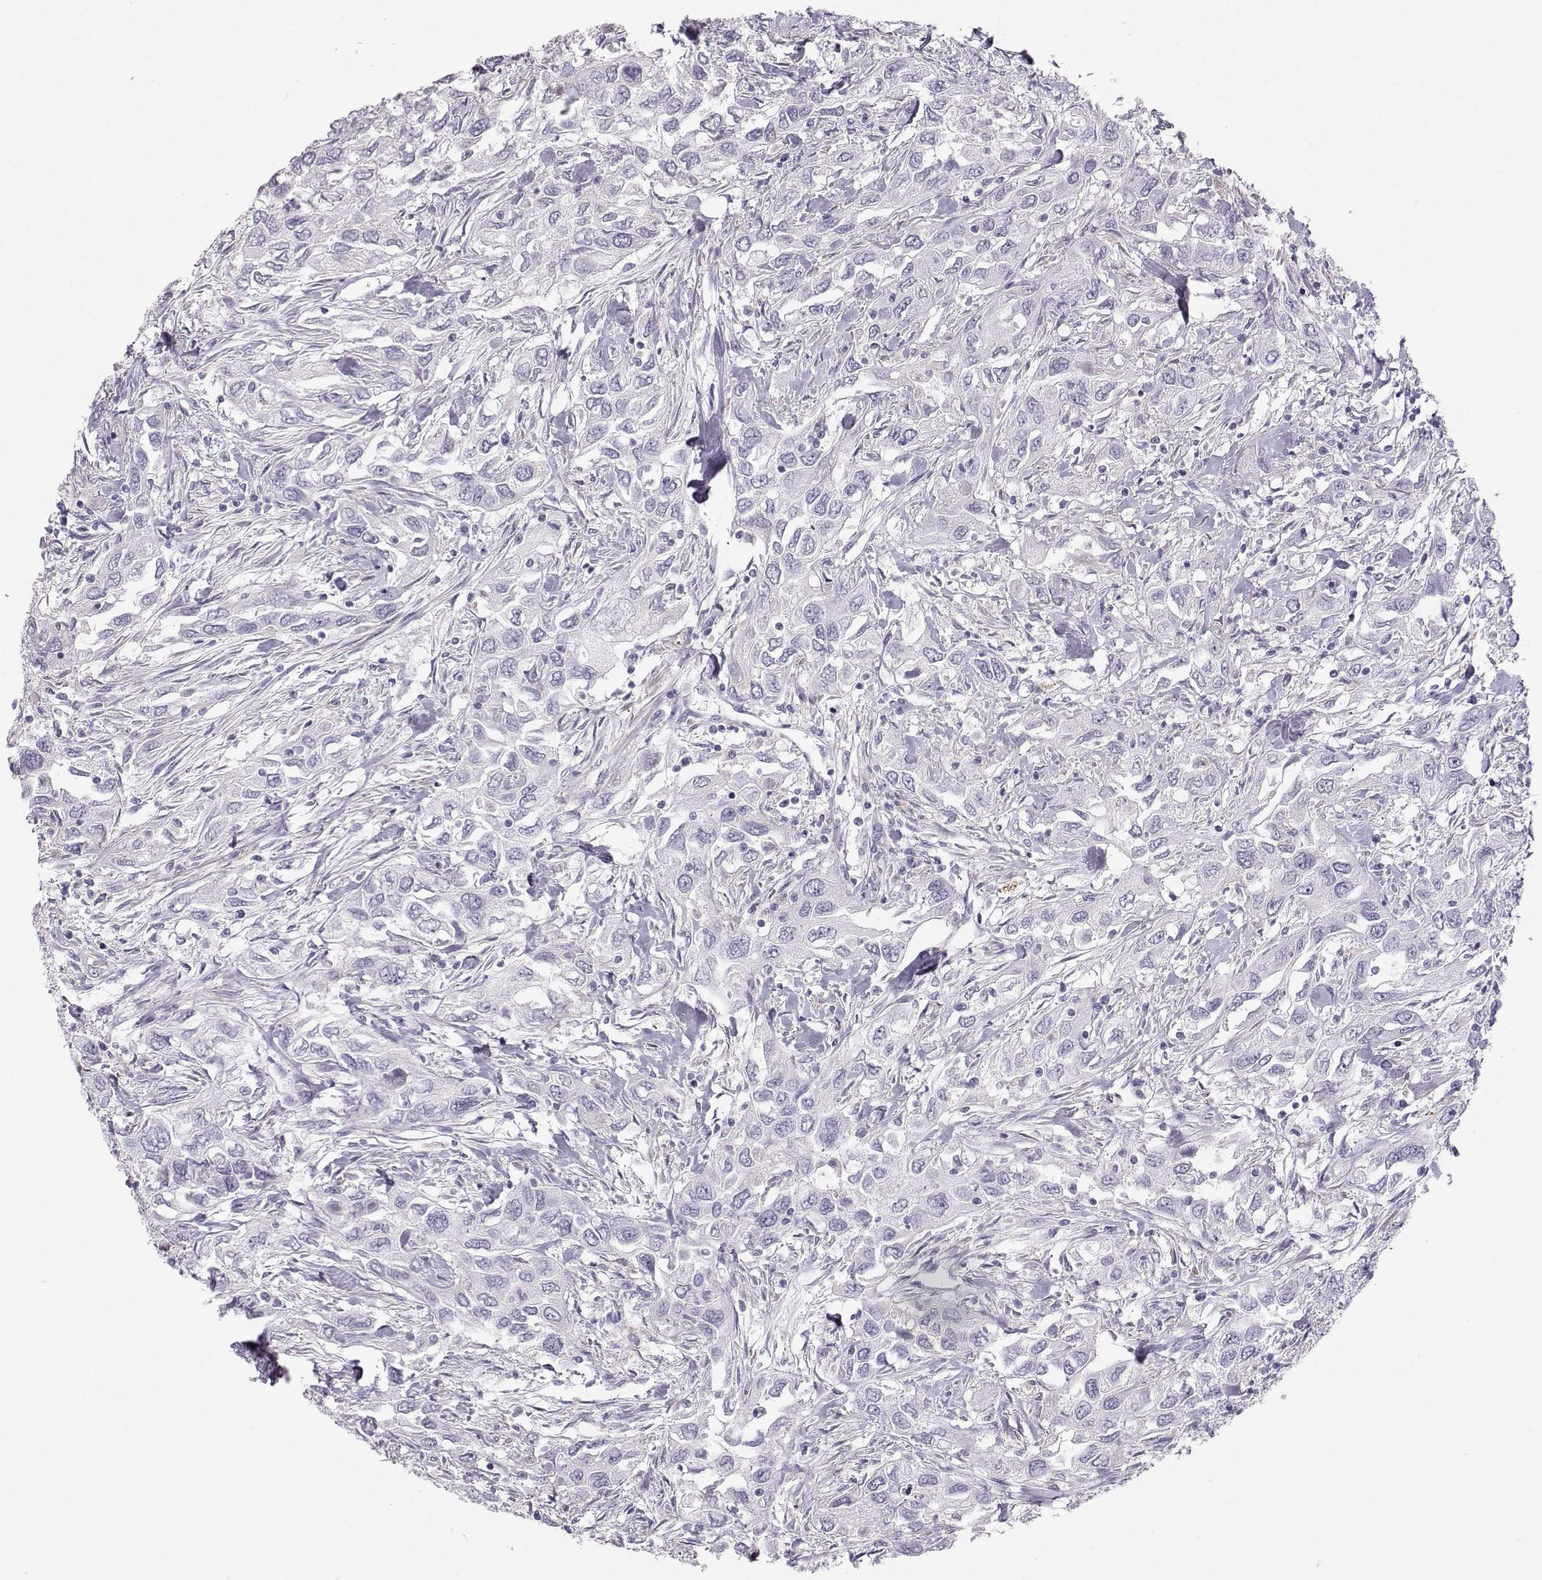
{"staining": {"intensity": "negative", "quantity": "none", "location": "none"}, "tissue": "urothelial cancer", "cell_type": "Tumor cells", "image_type": "cancer", "snomed": [{"axis": "morphology", "description": "Urothelial carcinoma, High grade"}, {"axis": "topography", "description": "Urinary bladder"}], "caption": "Tumor cells show no significant protein positivity in urothelial cancer.", "gene": "CASR", "patient": {"sex": "male", "age": 76}}